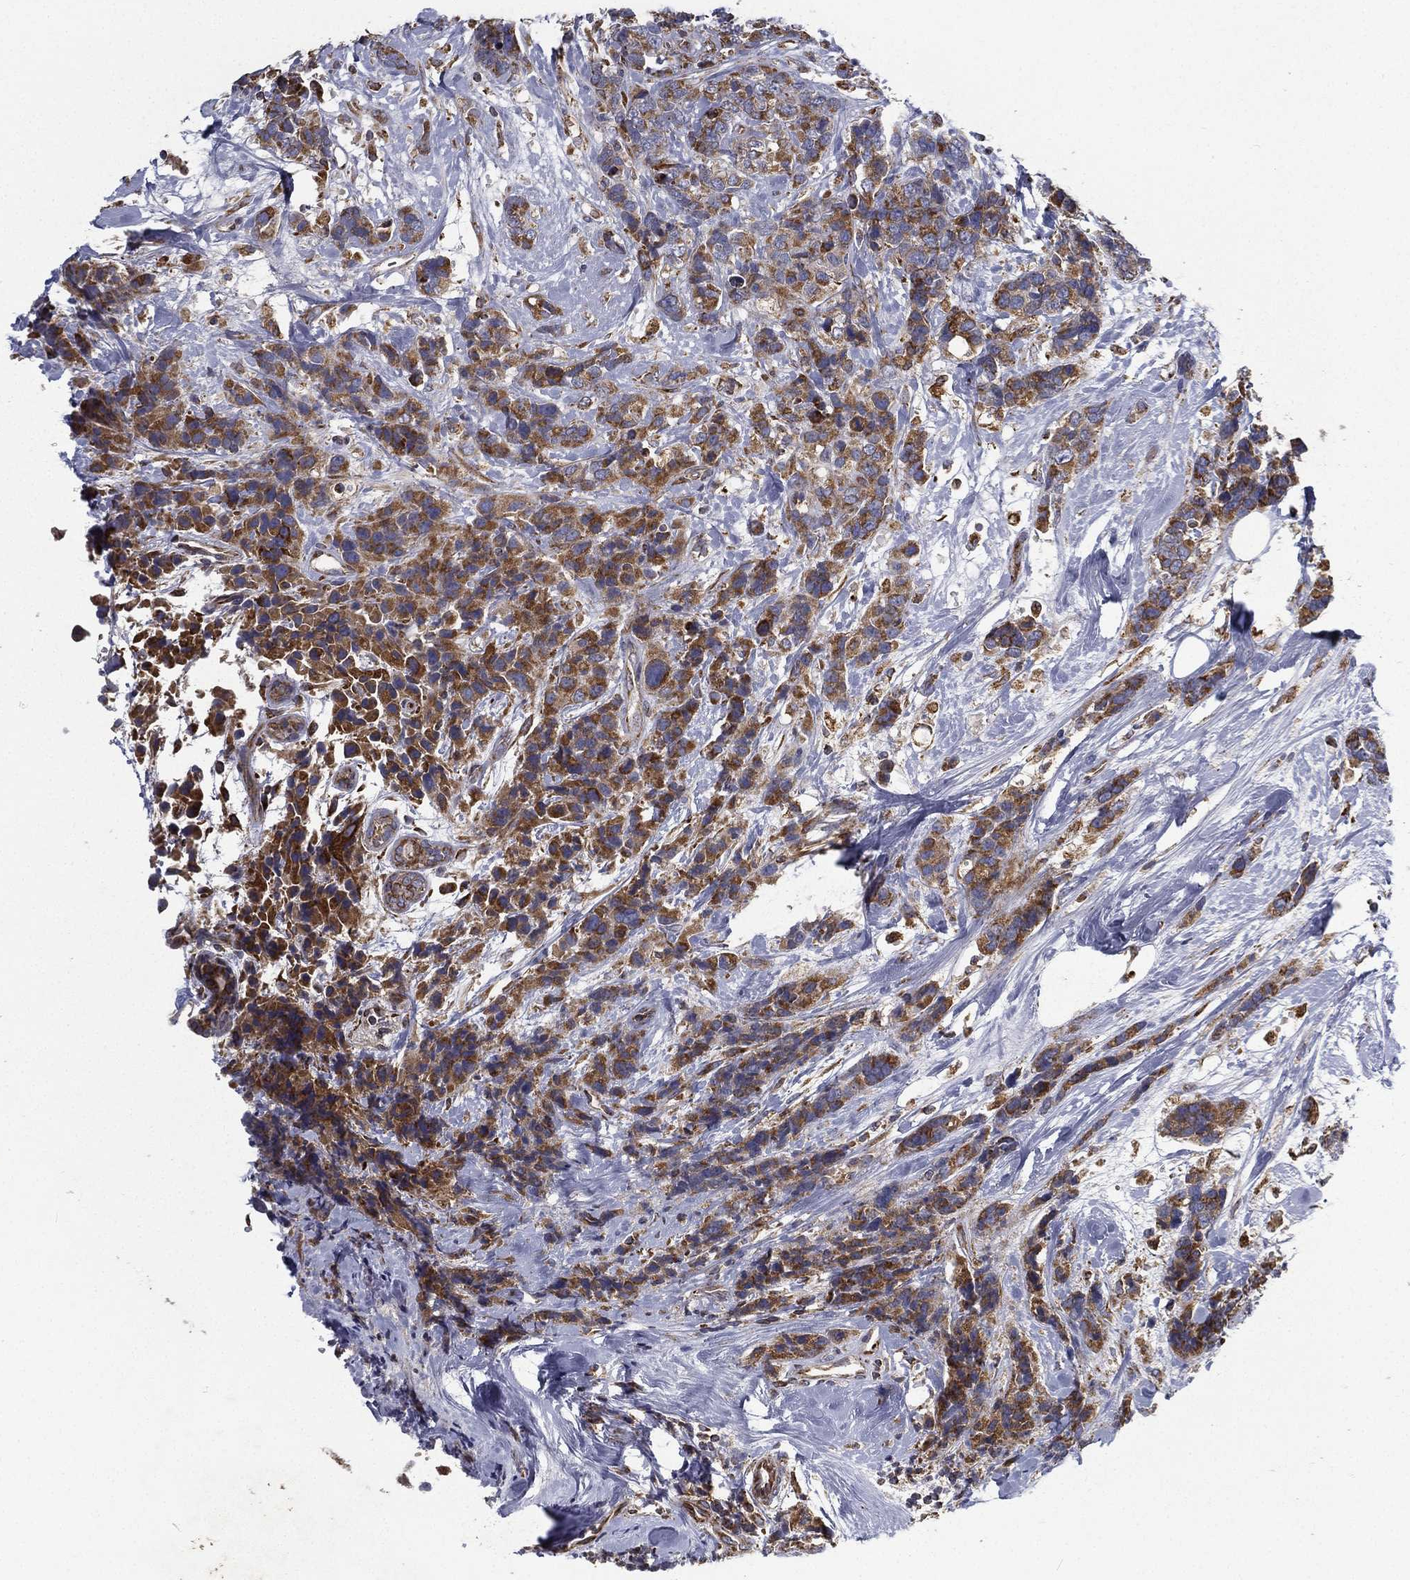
{"staining": {"intensity": "strong", "quantity": ">75%", "location": "cytoplasmic/membranous"}, "tissue": "breast cancer", "cell_type": "Tumor cells", "image_type": "cancer", "snomed": [{"axis": "morphology", "description": "Lobular carcinoma"}, {"axis": "topography", "description": "Breast"}], "caption": "The image shows immunohistochemical staining of breast cancer. There is strong cytoplasmic/membranous positivity is appreciated in about >75% of tumor cells.", "gene": "MT-CYB", "patient": {"sex": "female", "age": 59}}